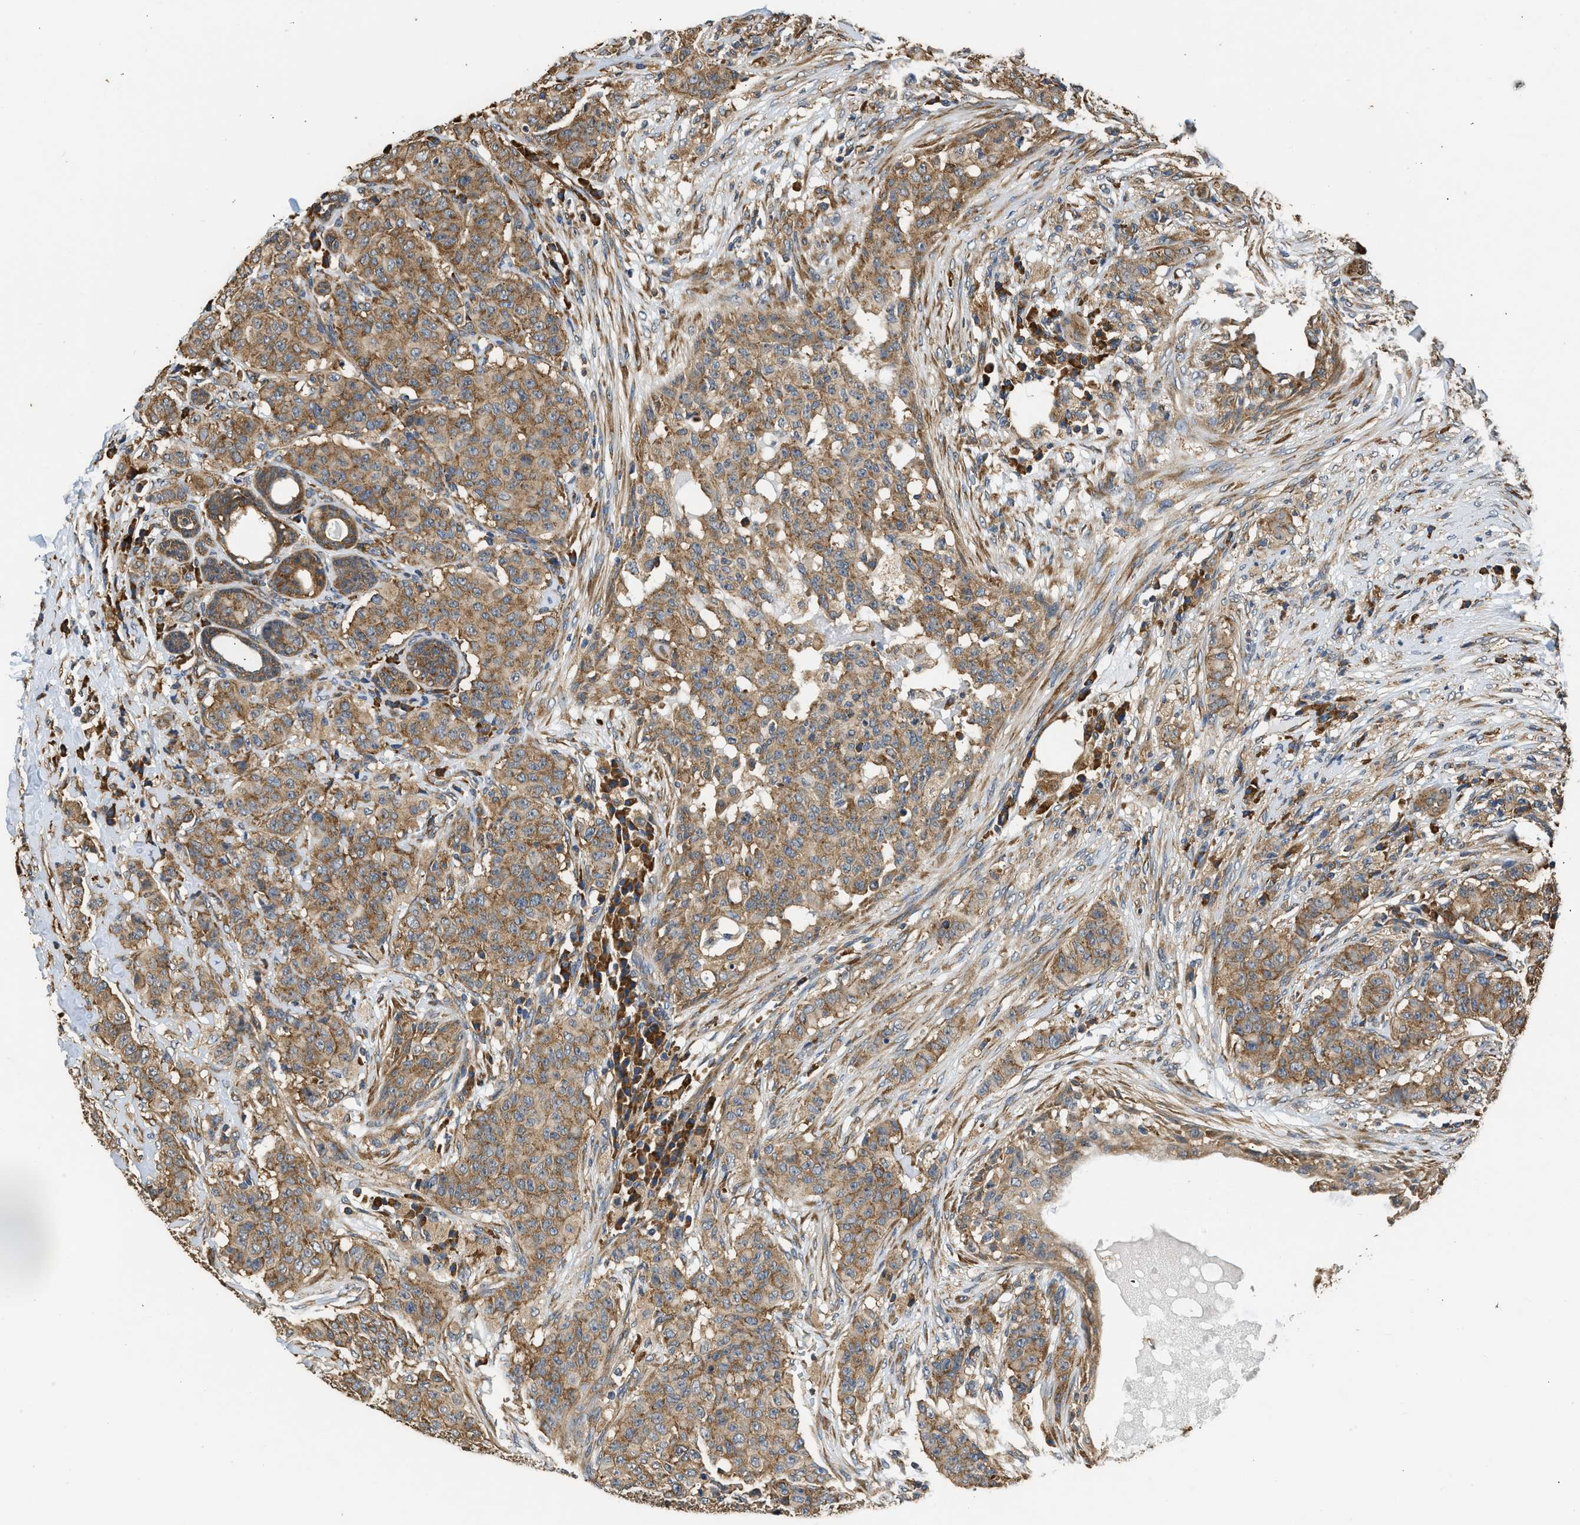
{"staining": {"intensity": "moderate", "quantity": ">75%", "location": "cytoplasmic/membranous"}, "tissue": "breast cancer", "cell_type": "Tumor cells", "image_type": "cancer", "snomed": [{"axis": "morphology", "description": "Normal tissue, NOS"}, {"axis": "morphology", "description": "Duct carcinoma"}, {"axis": "topography", "description": "Breast"}], "caption": "This is a photomicrograph of IHC staining of breast cancer, which shows moderate positivity in the cytoplasmic/membranous of tumor cells.", "gene": "SLC36A4", "patient": {"sex": "female", "age": 40}}